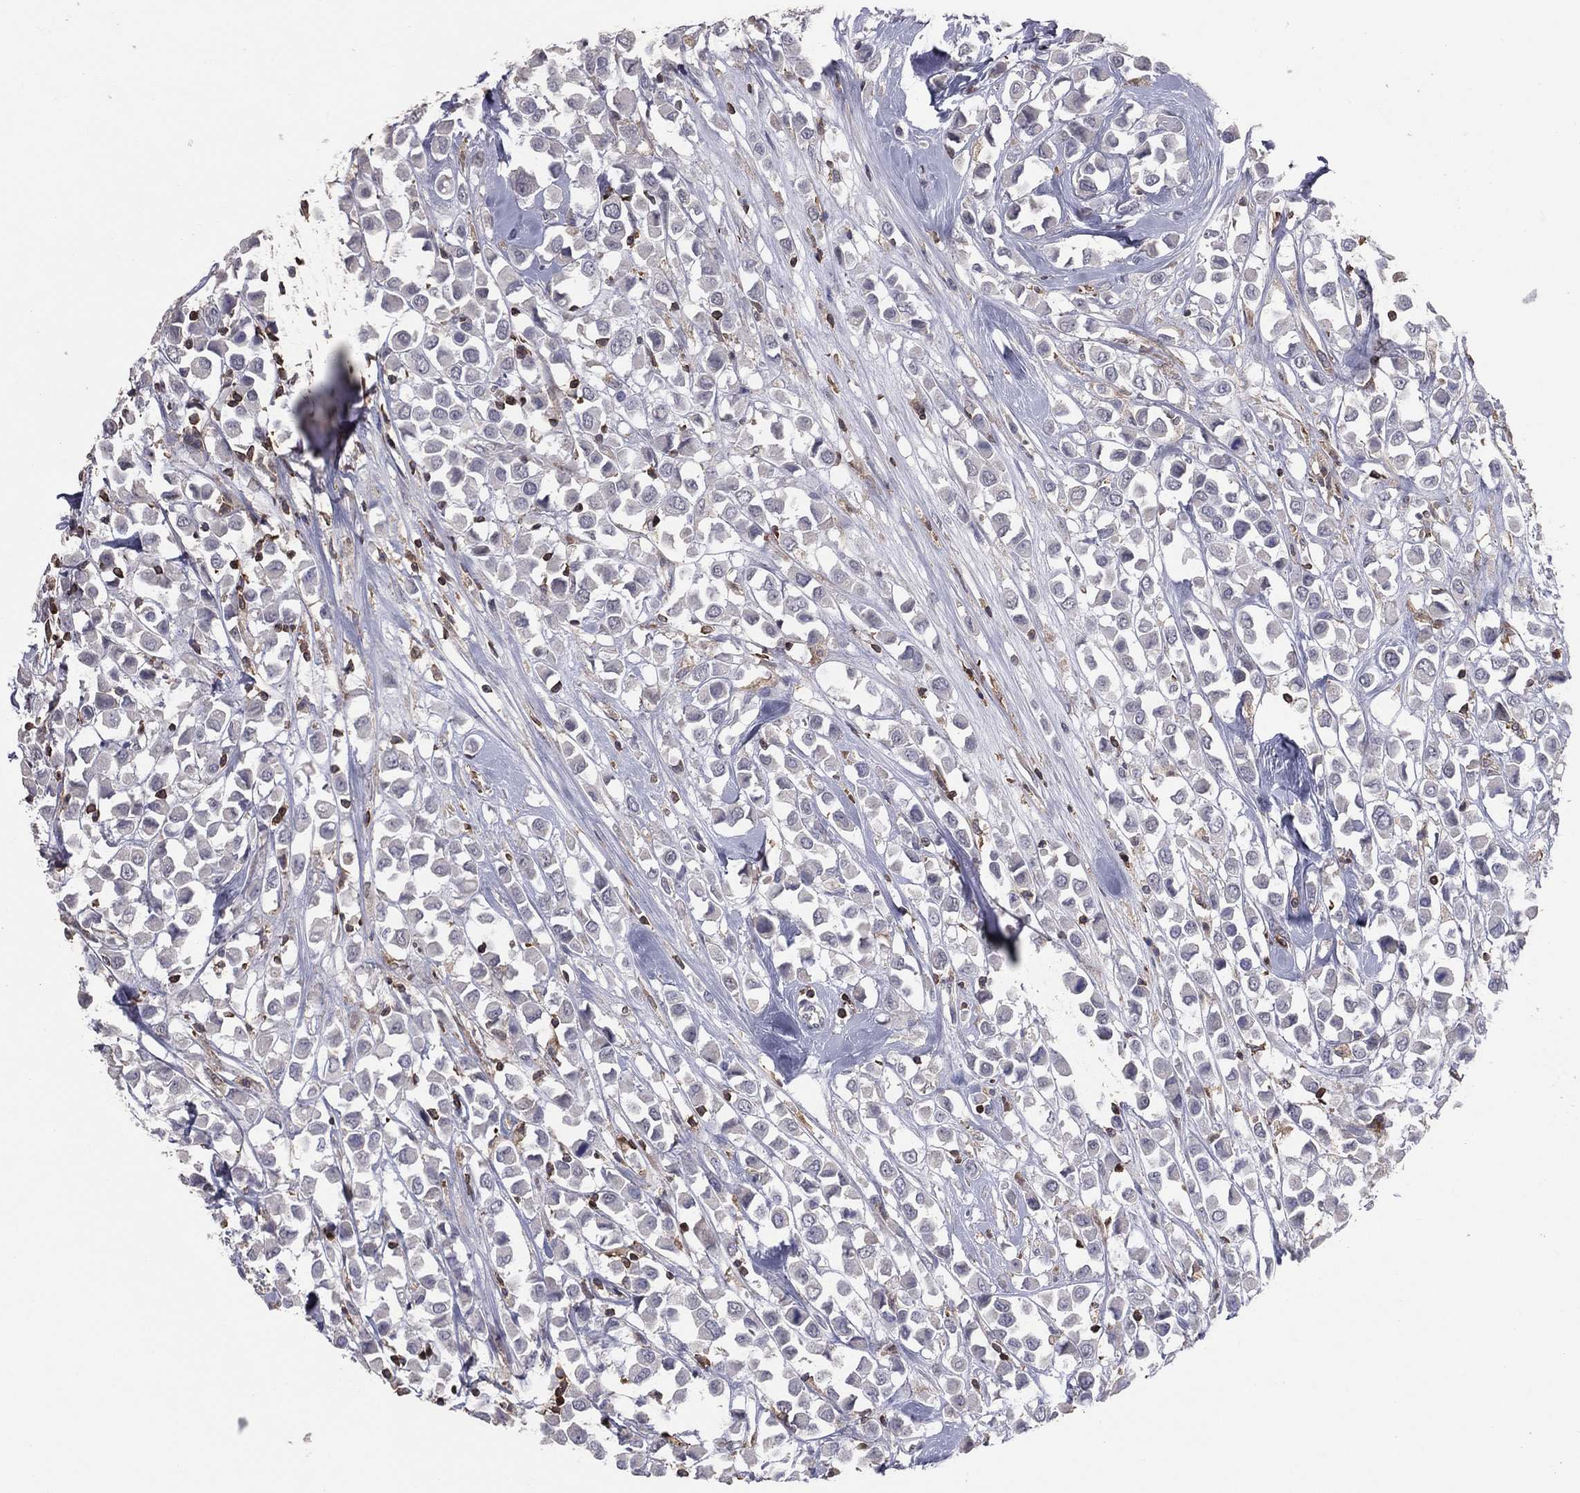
{"staining": {"intensity": "negative", "quantity": "none", "location": "none"}, "tissue": "breast cancer", "cell_type": "Tumor cells", "image_type": "cancer", "snomed": [{"axis": "morphology", "description": "Duct carcinoma"}, {"axis": "topography", "description": "Breast"}], "caption": "An immunohistochemistry (IHC) photomicrograph of breast cancer is shown. There is no staining in tumor cells of breast cancer.", "gene": "PSTPIP1", "patient": {"sex": "female", "age": 61}}